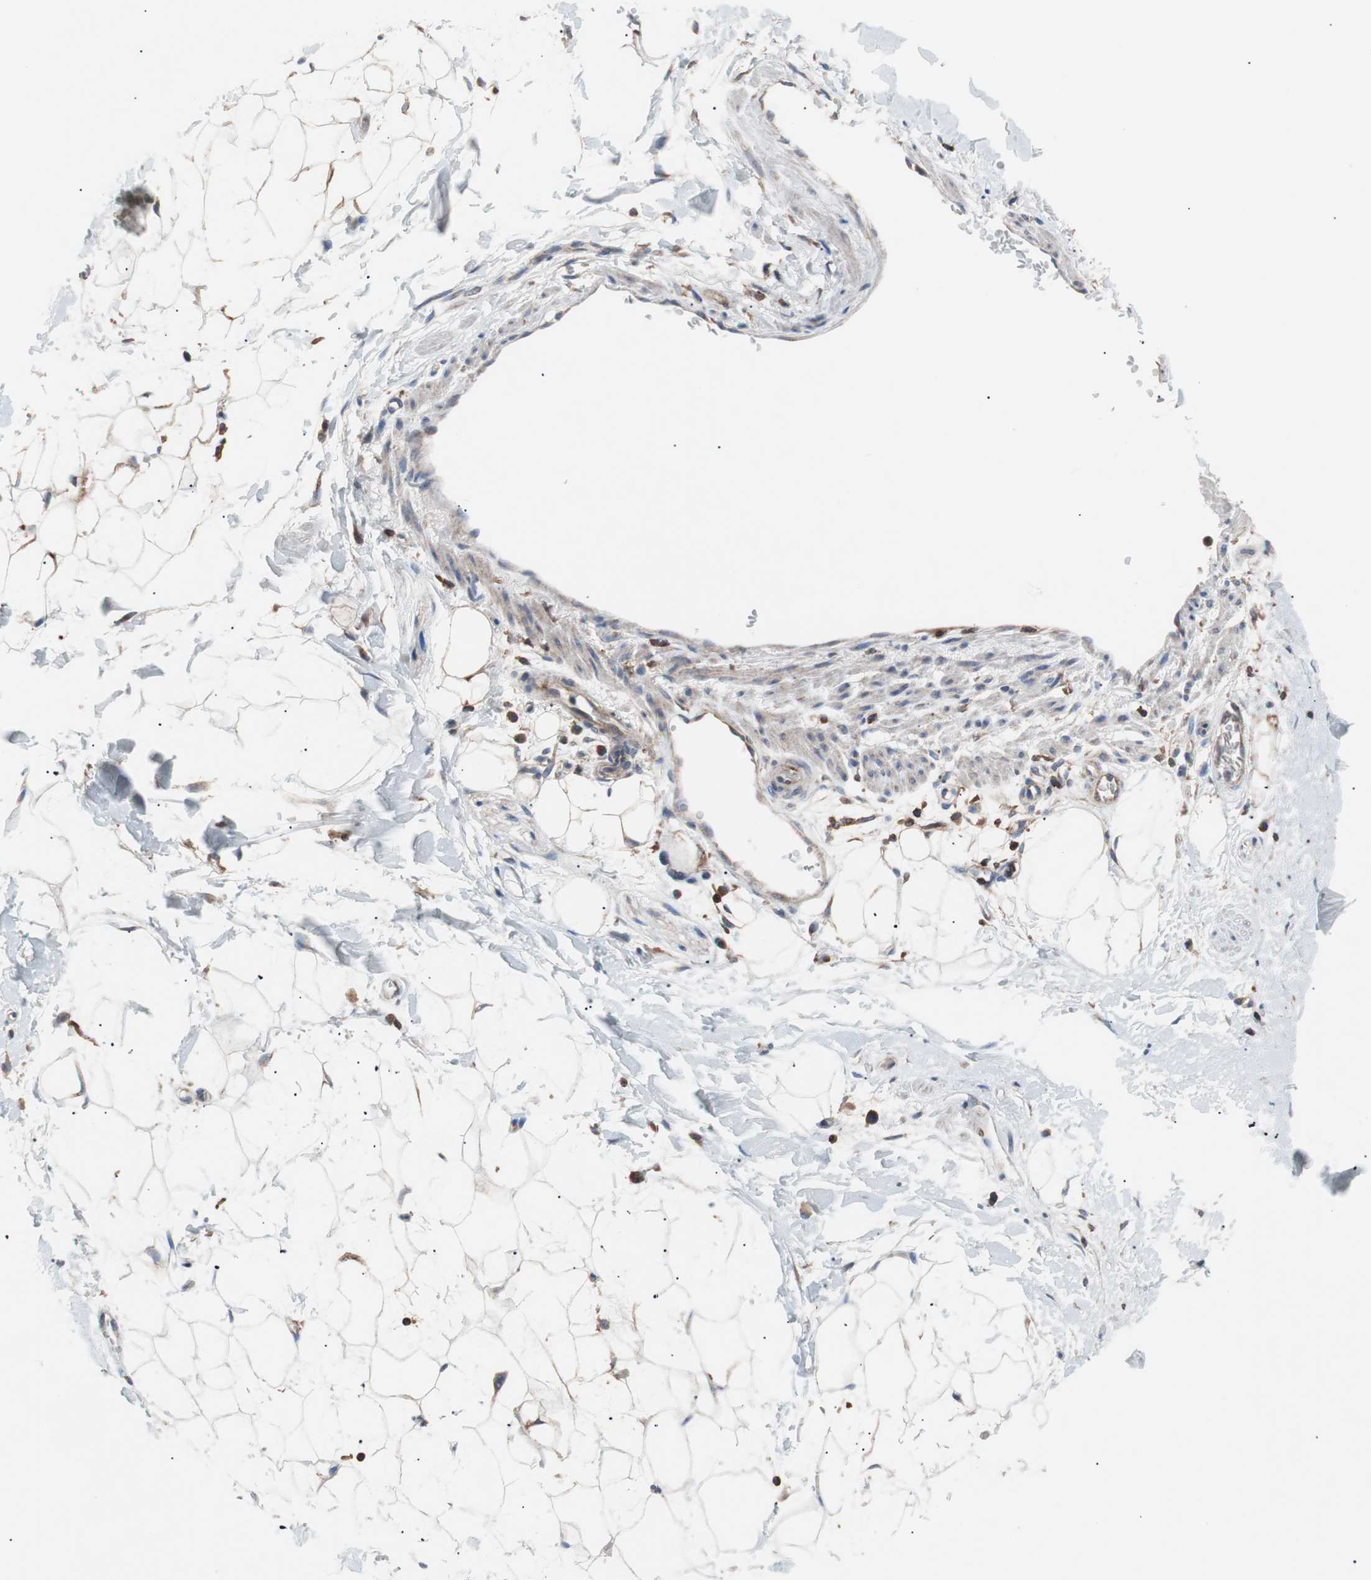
{"staining": {"intensity": "moderate", "quantity": ">75%", "location": "cytoplasmic/membranous"}, "tissue": "adipose tissue", "cell_type": "Adipocytes", "image_type": "normal", "snomed": [{"axis": "morphology", "description": "Normal tissue, NOS"}, {"axis": "topography", "description": "Soft tissue"}], "caption": "DAB (3,3'-diaminobenzidine) immunohistochemical staining of benign adipose tissue demonstrates moderate cytoplasmic/membranous protein expression in approximately >75% of adipocytes.", "gene": "PIK3R1", "patient": {"sex": "male", "age": 72}}